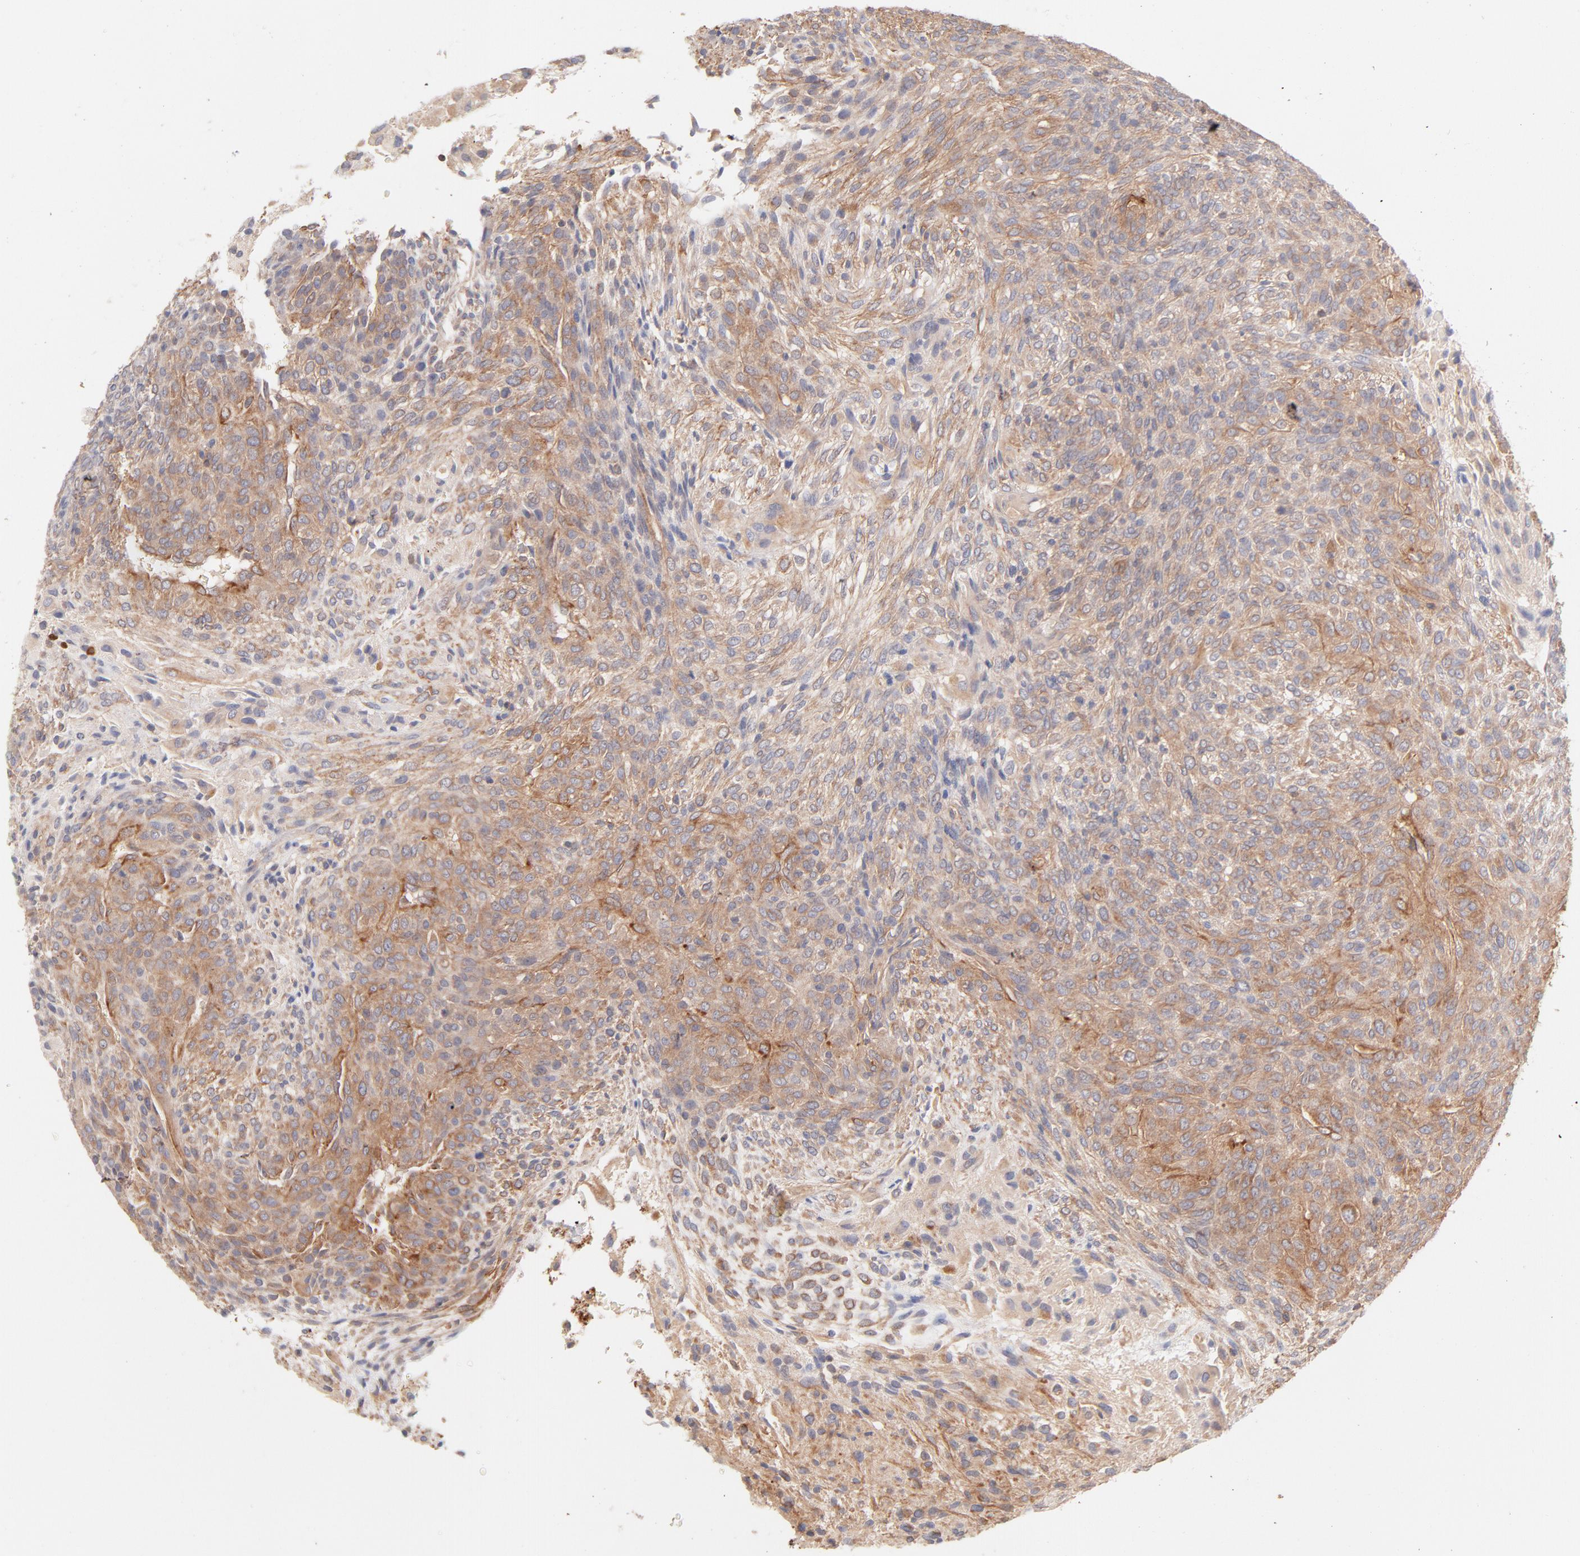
{"staining": {"intensity": "moderate", "quantity": ">75%", "location": "cytoplasmic/membranous"}, "tissue": "glioma", "cell_type": "Tumor cells", "image_type": "cancer", "snomed": [{"axis": "morphology", "description": "Glioma, malignant, High grade"}, {"axis": "topography", "description": "Cerebral cortex"}], "caption": "Immunohistochemical staining of malignant glioma (high-grade) displays moderate cytoplasmic/membranous protein staining in about >75% of tumor cells. (Stains: DAB in brown, nuclei in blue, Microscopy: brightfield microscopy at high magnification).", "gene": "LDLRAP1", "patient": {"sex": "female", "age": 55}}